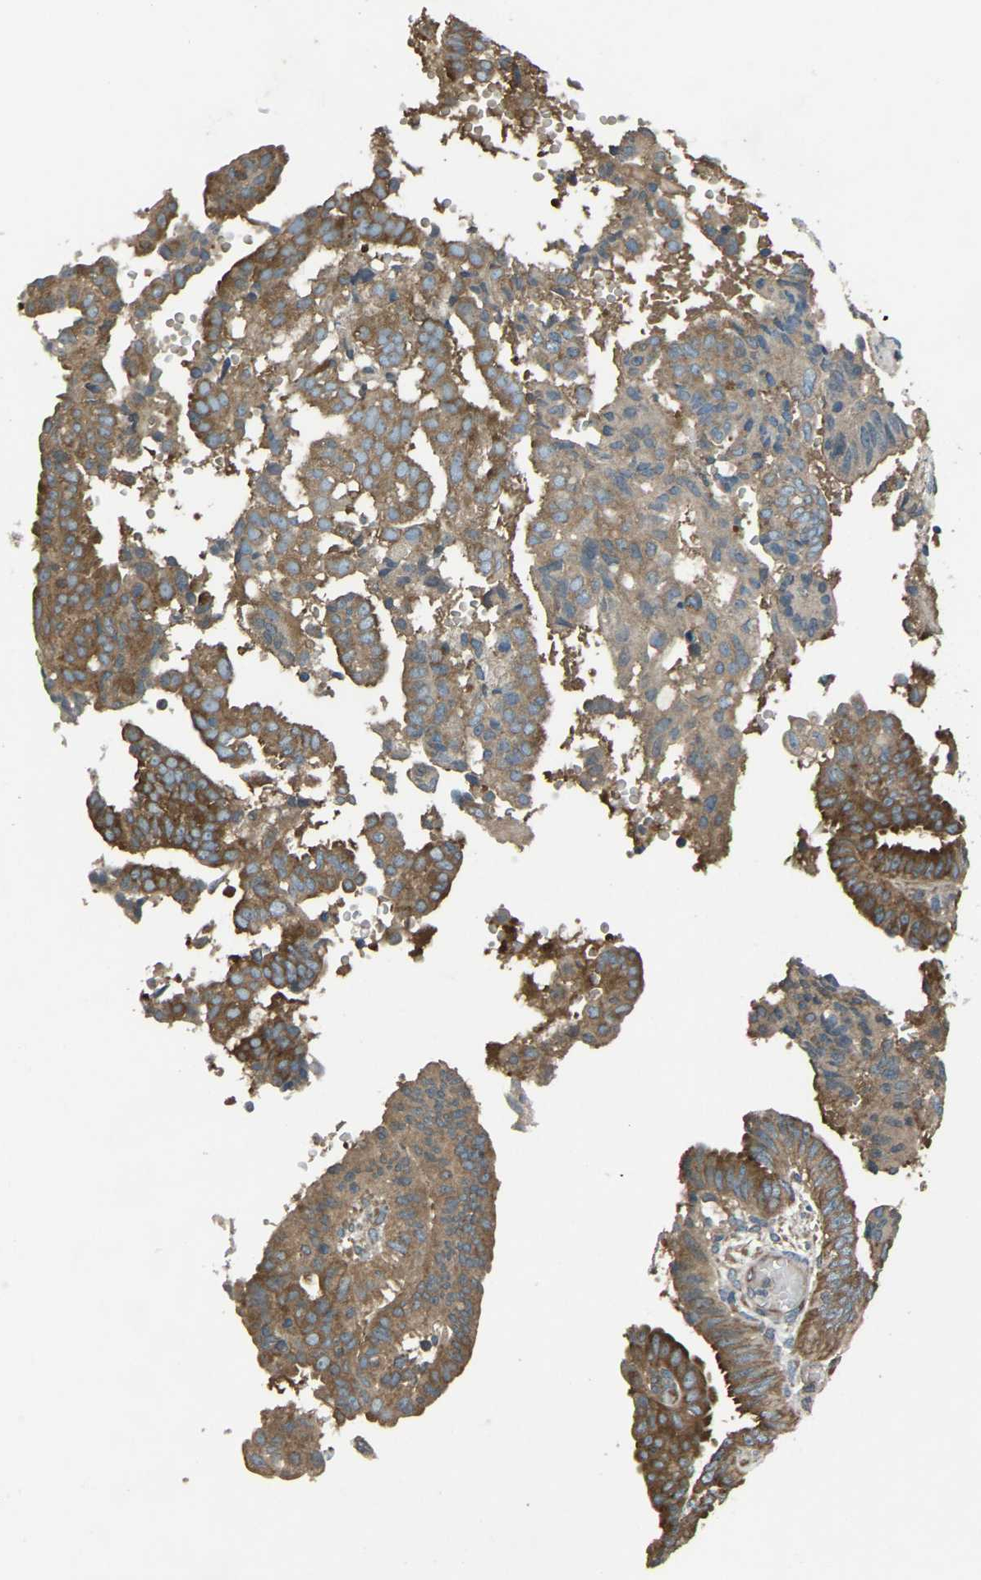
{"staining": {"intensity": "moderate", "quantity": ">75%", "location": "cytoplasmic/membranous"}, "tissue": "endometrial cancer", "cell_type": "Tumor cells", "image_type": "cancer", "snomed": [{"axis": "morphology", "description": "Adenocarcinoma, NOS"}, {"axis": "topography", "description": "Endometrium"}], "caption": "Adenocarcinoma (endometrial) stained for a protein displays moderate cytoplasmic/membranous positivity in tumor cells.", "gene": "AIMP1", "patient": {"sex": "female", "age": 58}}